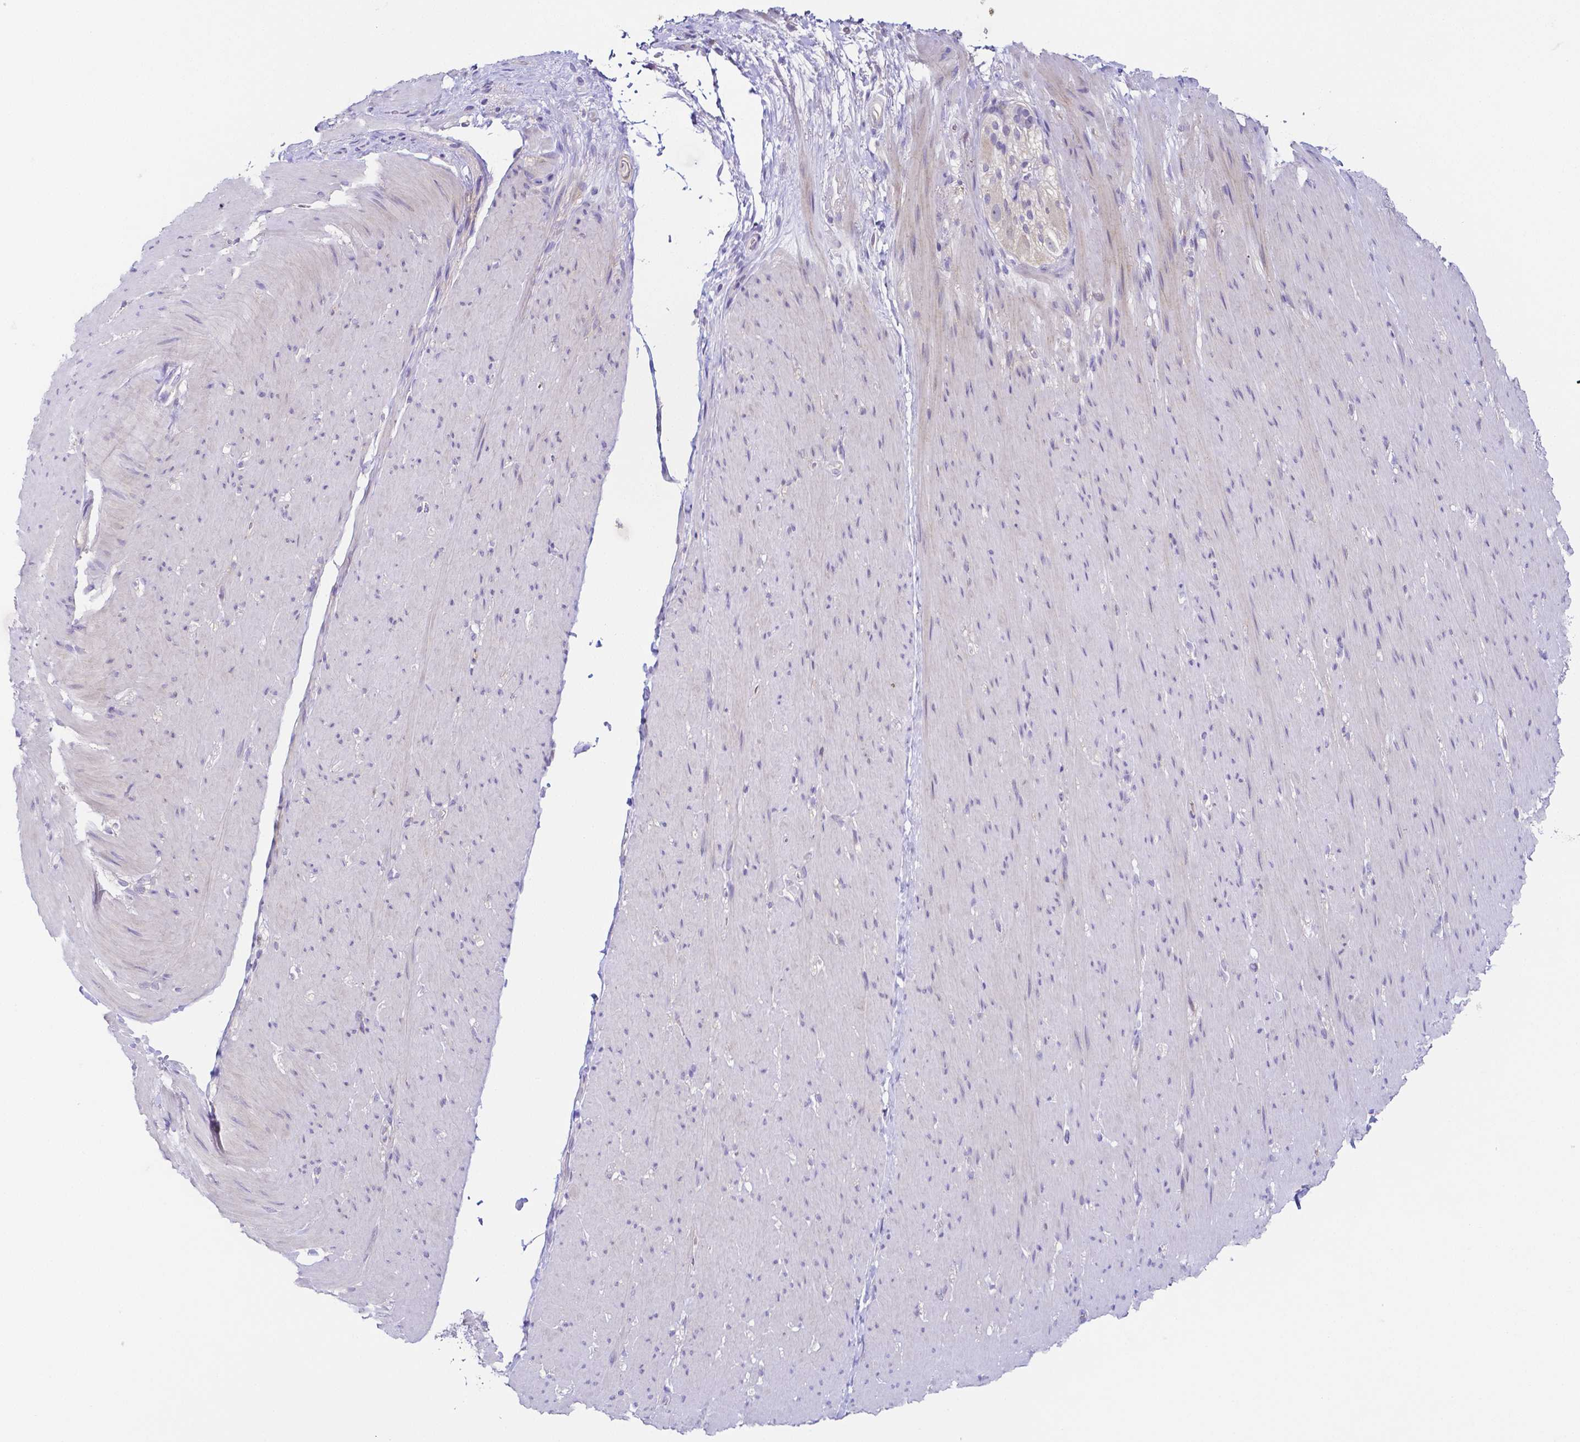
{"staining": {"intensity": "negative", "quantity": "none", "location": "none"}, "tissue": "smooth muscle", "cell_type": "Smooth muscle cells", "image_type": "normal", "snomed": [{"axis": "morphology", "description": "Normal tissue, NOS"}, {"axis": "topography", "description": "Smooth muscle"}, {"axis": "topography", "description": "Rectum"}], "caption": "IHC micrograph of normal smooth muscle: human smooth muscle stained with DAB displays no significant protein positivity in smooth muscle cells. (DAB (3,3'-diaminobenzidine) immunohistochemistry, high magnification).", "gene": "PKP3", "patient": {"sex": "male", "age": 53}}